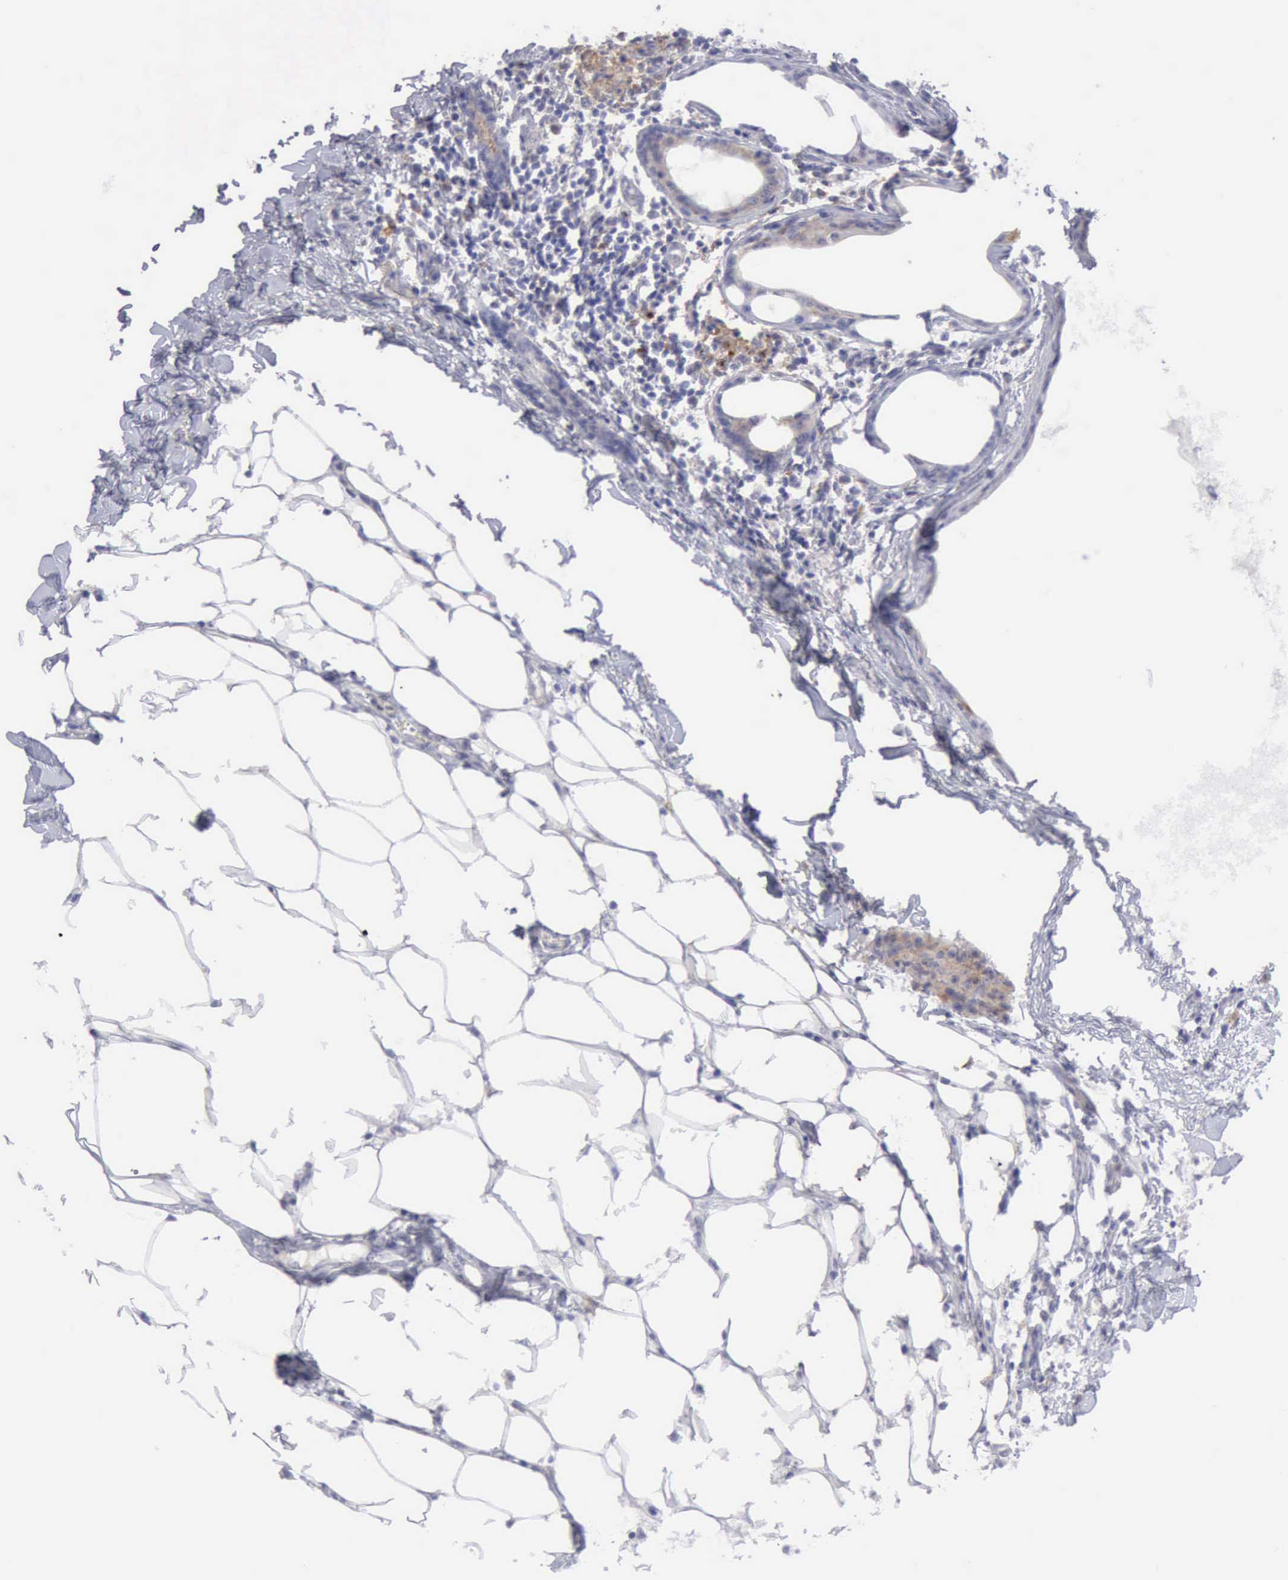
{"staining": {"intensity": "weak", "quantity": "<25%", "location": "cytoplasmic/membranous"}, "tissue": "breast cancer", "cell_type": "Tumor cells", "image_type": "cancer", "snomed": [{"axis": "morphology", "description": "Duct carcinoma"}, {"axis": "topography", "description": "Breast"}], "caption": "Image shows no significant protein staining in tumor cells of breast cancer (intraductal carcinoma).", "gene": "TFRC", "patient": {"sex": "female", "age": 40}}